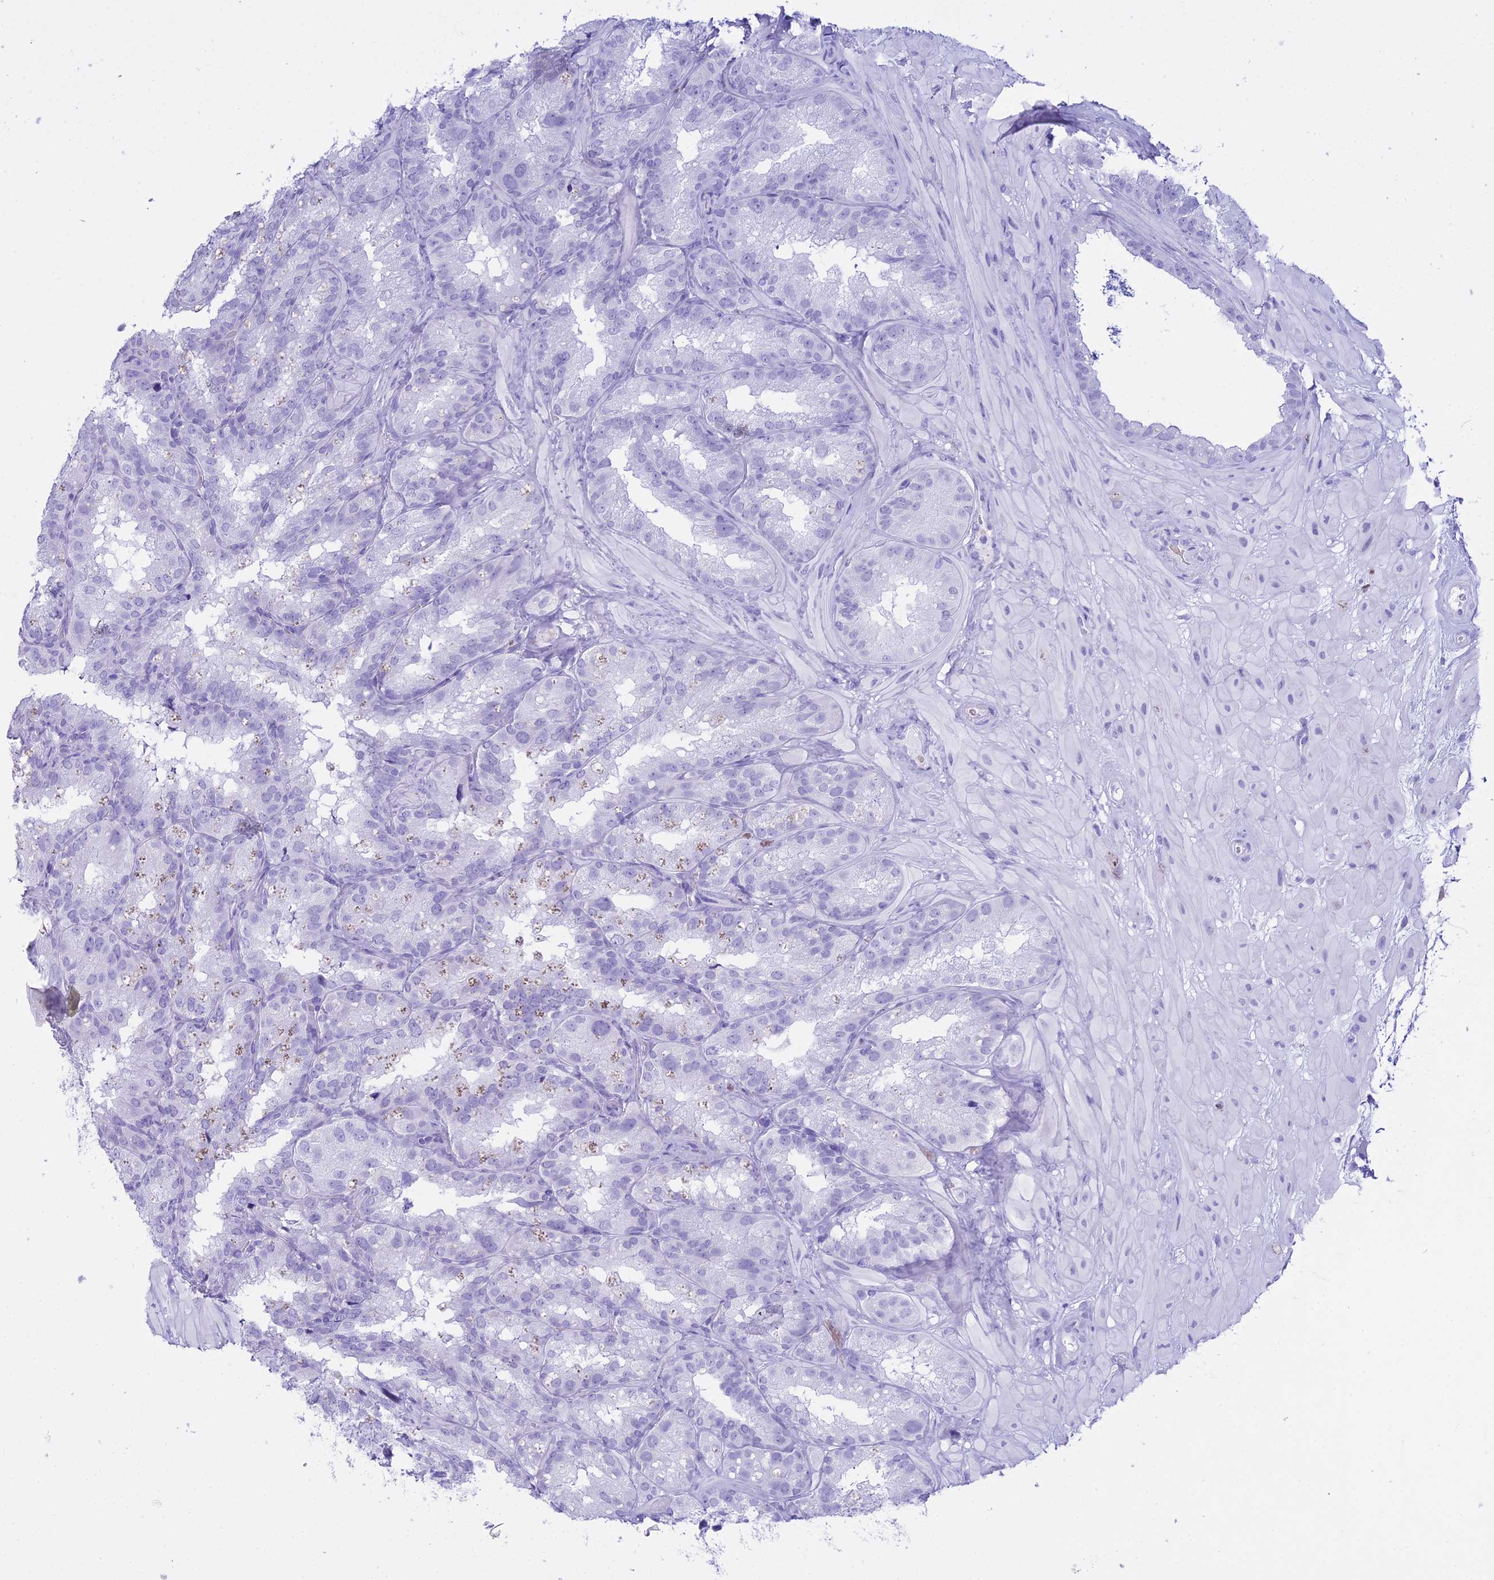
{"staining": {"intensity": "negative", "quantity": "none", "location": "none"}, "tissue": "seminal vesicle", "cell_type": "Glandular cells", "image_type": "normal", "snomed": [{"axis": "morphology", "description": "Normal tissue, NOS"}, {"axis": "topography", "description": "Seminal veicle"}], "caption": "Unremarkable seminal vesicle was stained to show a protein in brown. There is no significant expression in glandular cells. (DAB immunohistochemistry (IHC), high magnification).", "gene": "RNPS1", "patient": {"sex": "male", "age": 58}}